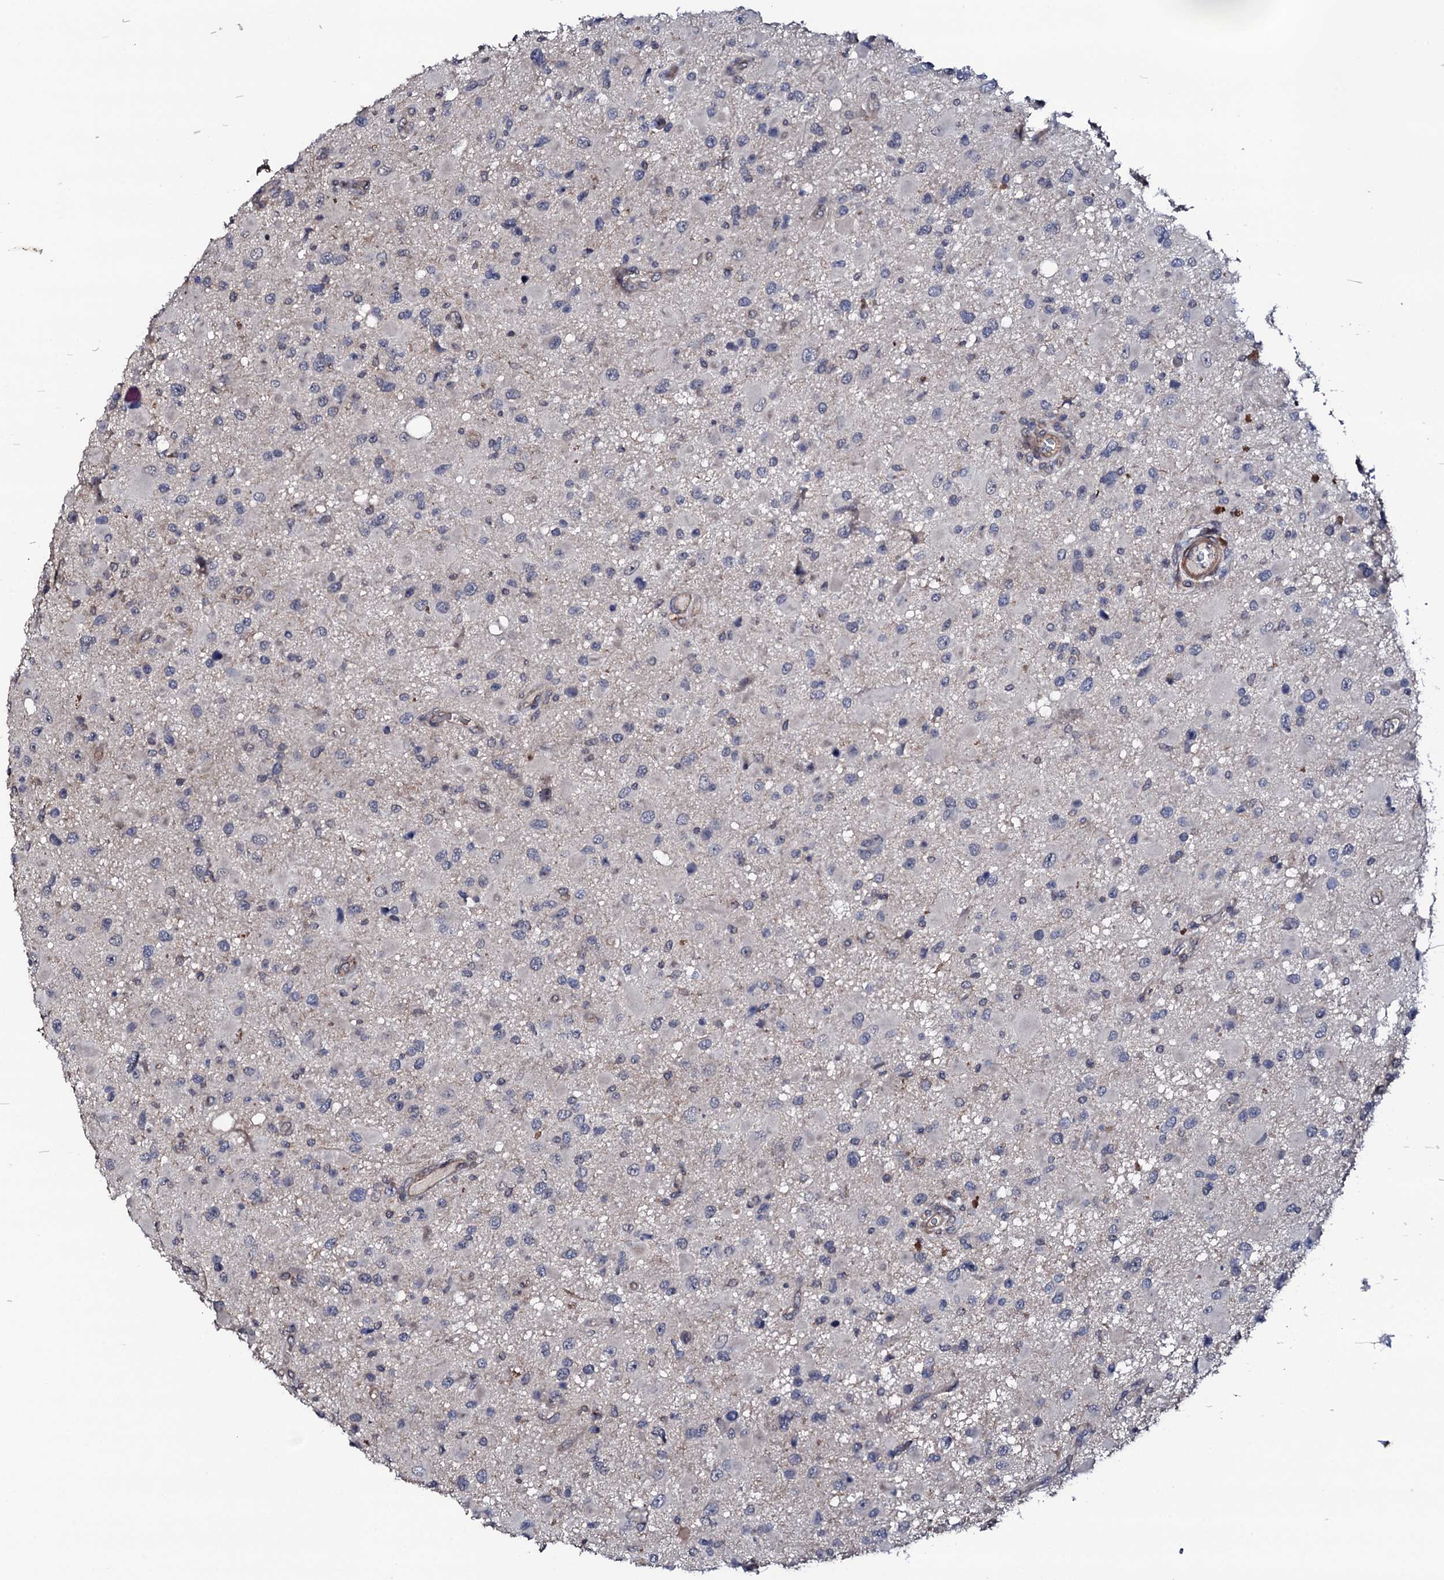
{"staining": {"intensity": "negative", "quantity": "none", "location": "none"}, "tissue": "glioma", "cell_type": "Tumor cells", "image_type": "cancer", "snomed": [{"axis": "morphology", "description": "Glioma, malignant, High grade"}, {"axis": "topography", "description": "Brain"}], "caption": "Immunohistochemical staining of human glioma reveals no significant positivity in tumor cells.", "gene": "CIAO2A", "patient": {"sex": "male", "age": 53}}